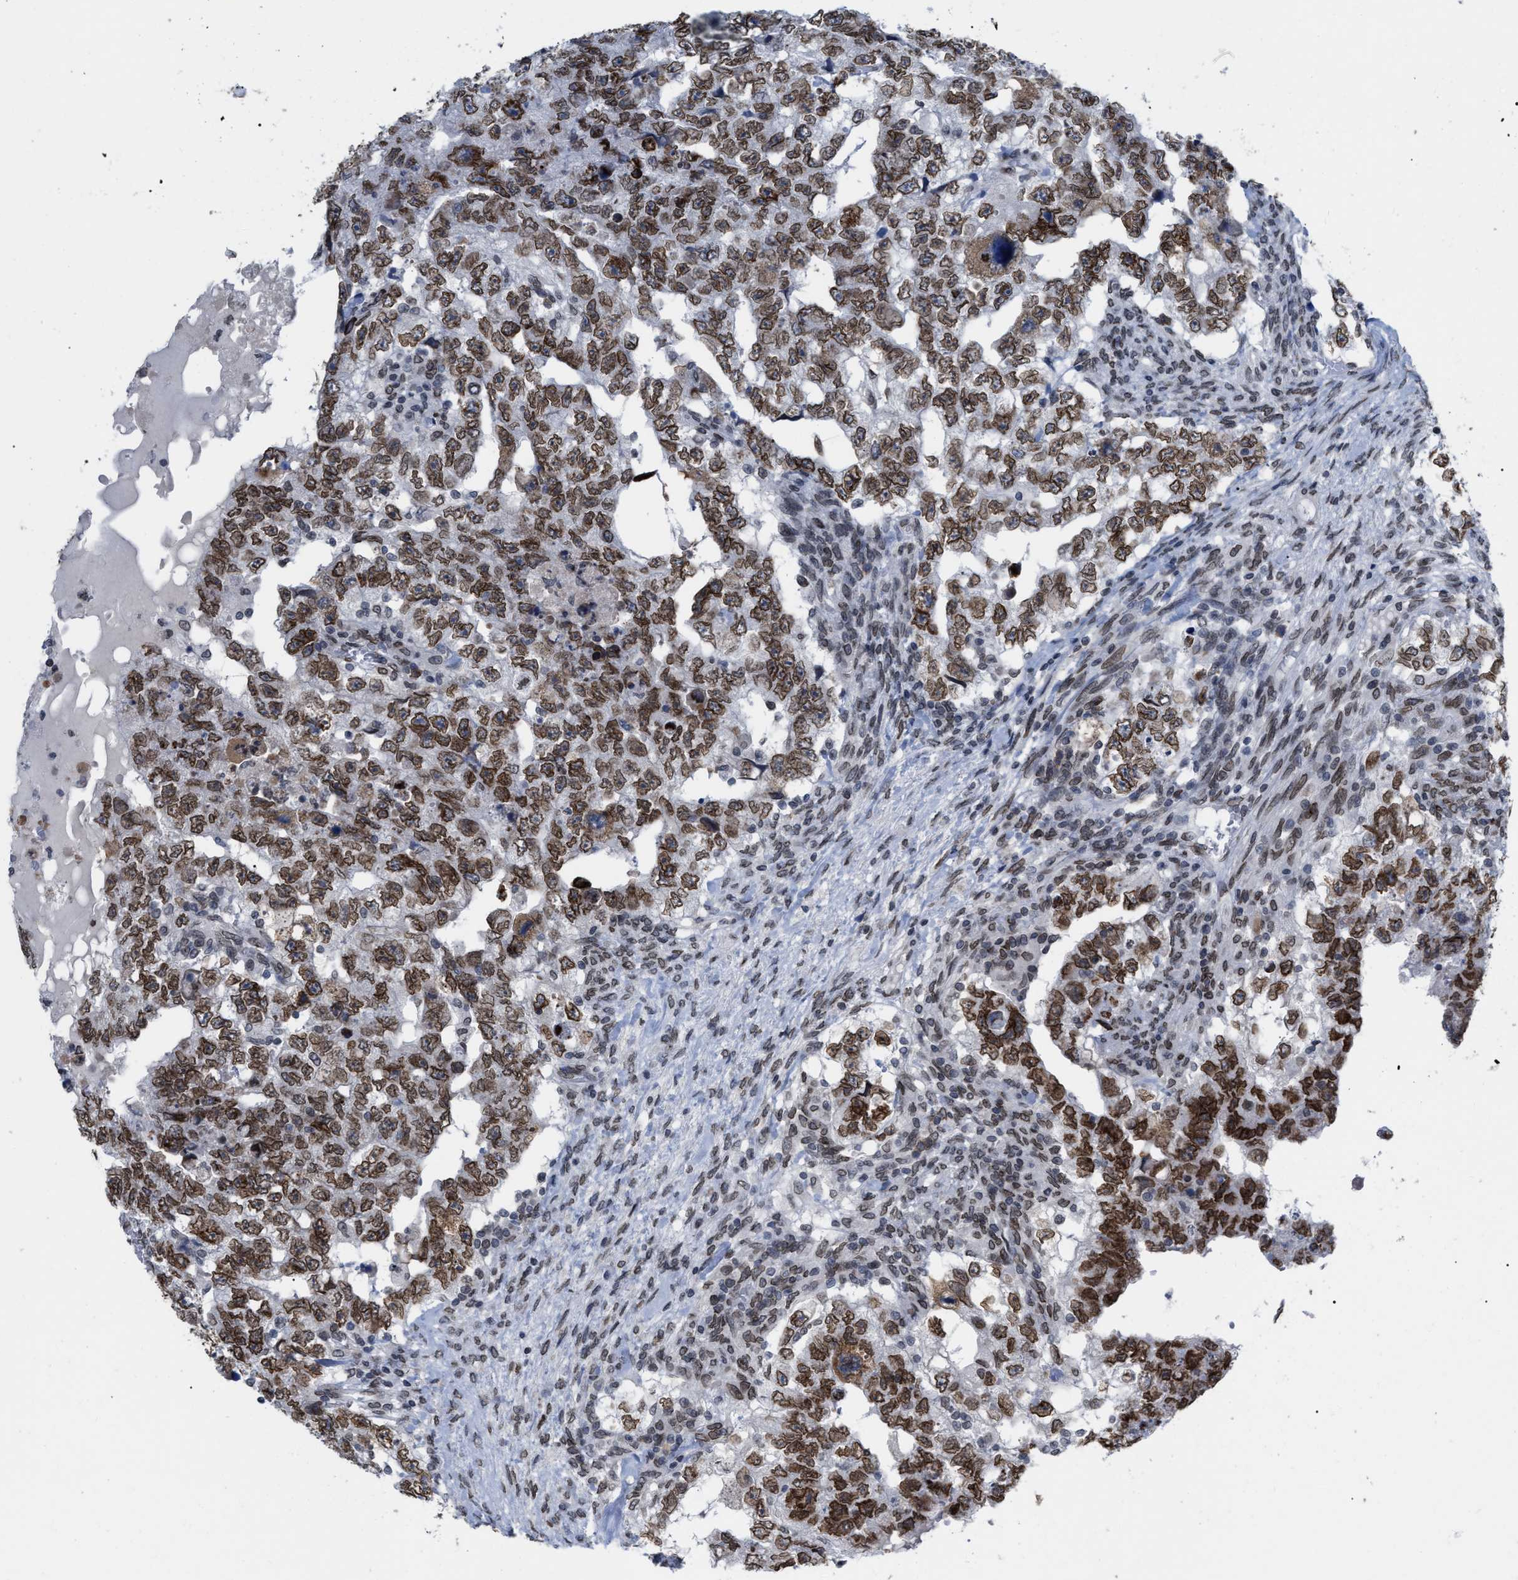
{"staining": {"intensity": "moderate", "quantity": ">75%", "location": "cytoplasmic/membranous,nuclear"}, "tissue": "testis cancer", "cell_type": "Tumor cells", "image_type": "cancer", "snomed": [{"axis": "morphology", "description": "Carcinoma, Embryonal, NOS"}, {"axis": "topography", "description": "Testis"}], "caption": "There is medium levels of moderate cytoplasmic/membranous and nuclear staining in tumor cells of testis cancer, as demonstrated by immunohistochemical staining (brown color).", "gene": "TPR", "patient": {"sex": "male", "age": 36}}